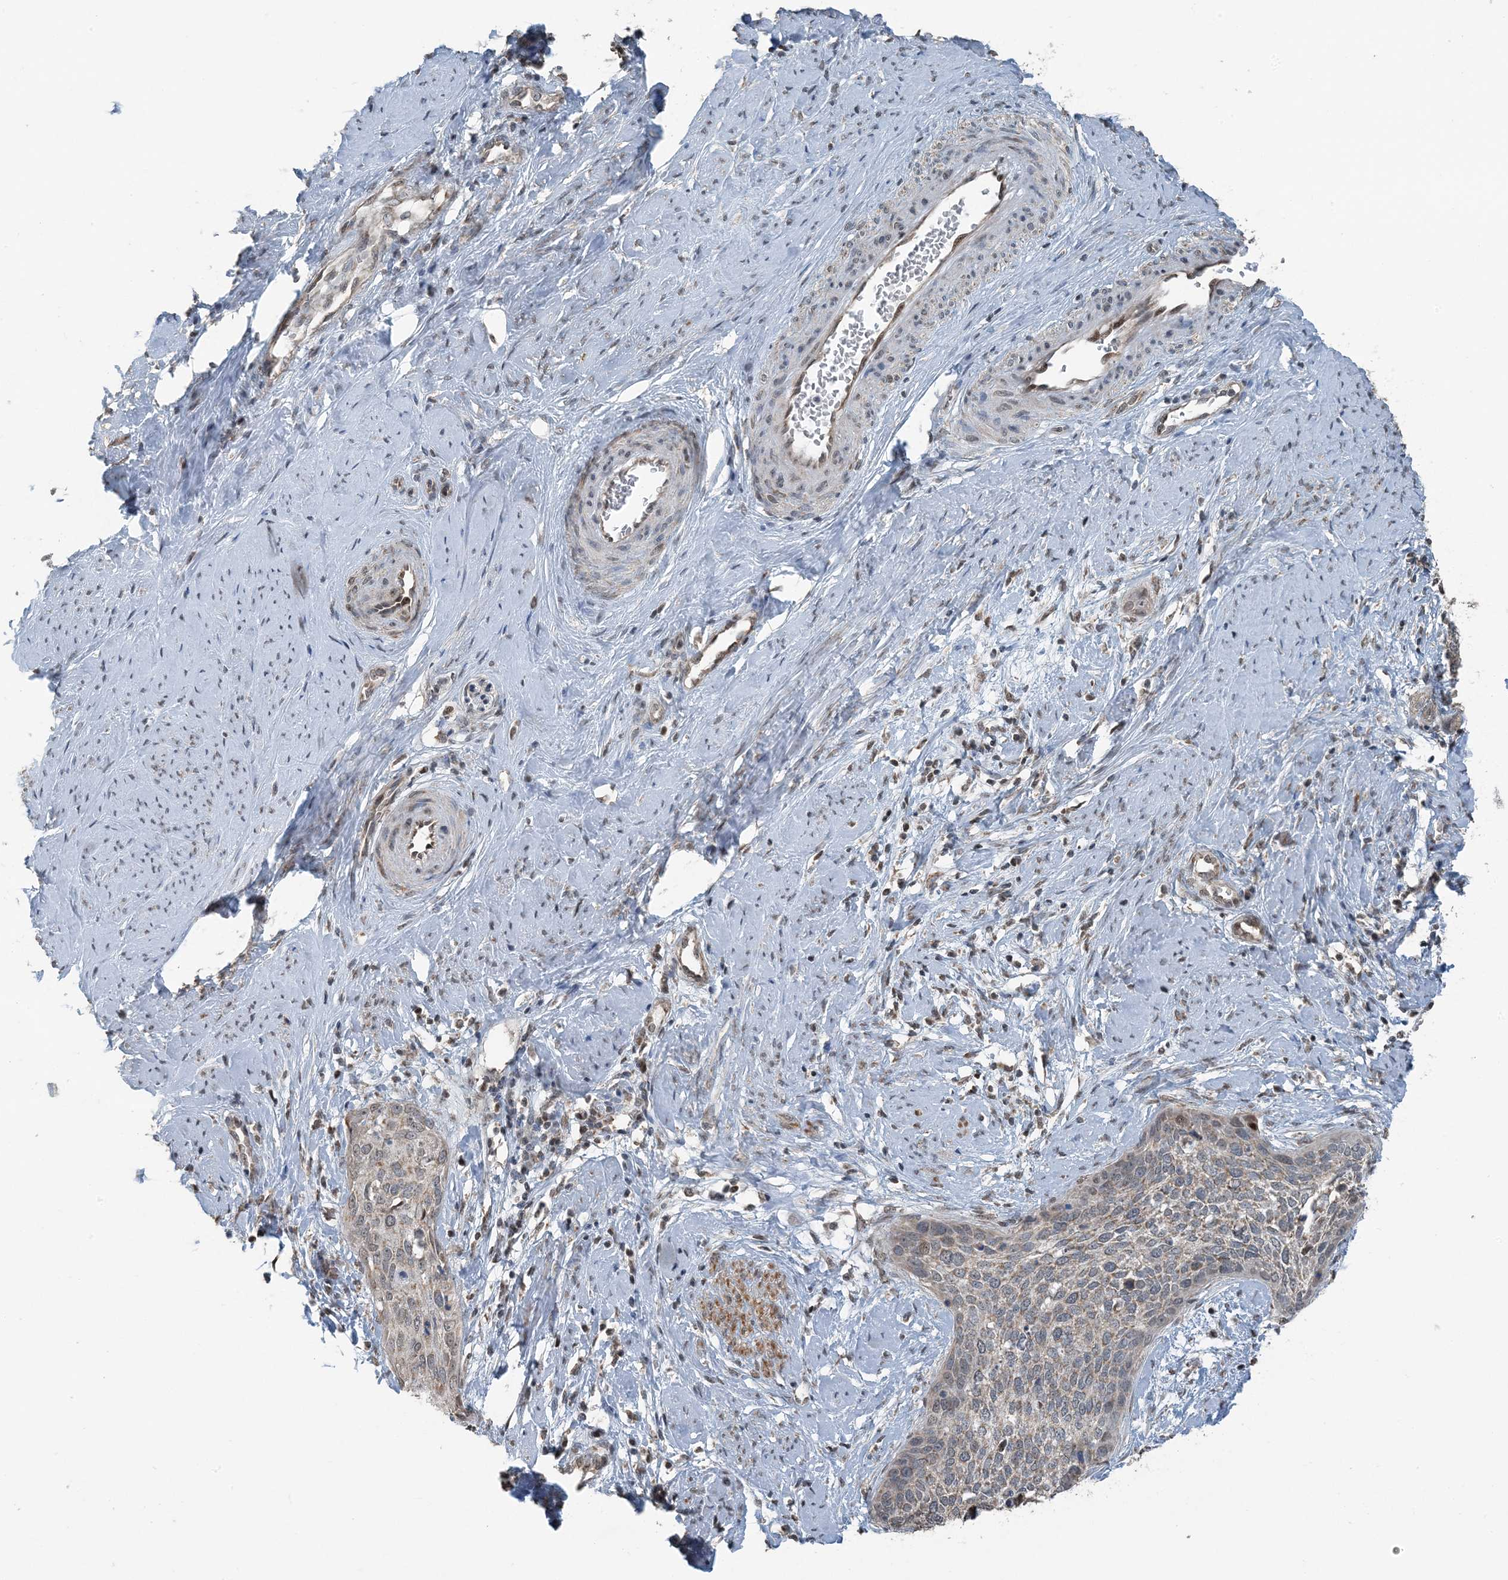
{"staining": {"intensity": "weak", "quantity": "<25%", "location": "cytoplasmic/membranous"}, "tissue": "cervical cancer", "cell_type": "Tumor cells", "image_type": "cancer", "snomed": [{"axis": "morphology", "description": "Squamous cell carcinoma, NOS"}, {"axis": "topography", "description": "Cervix"}], "caption": "High power microscopy image of an immunohistochemistry photomicrograph of squamous cell carcinoma (cervical), revealing no significant positivity in tumor cells.", "gene": "PILRB", "patient": {"sex": "female", "age": 37}}